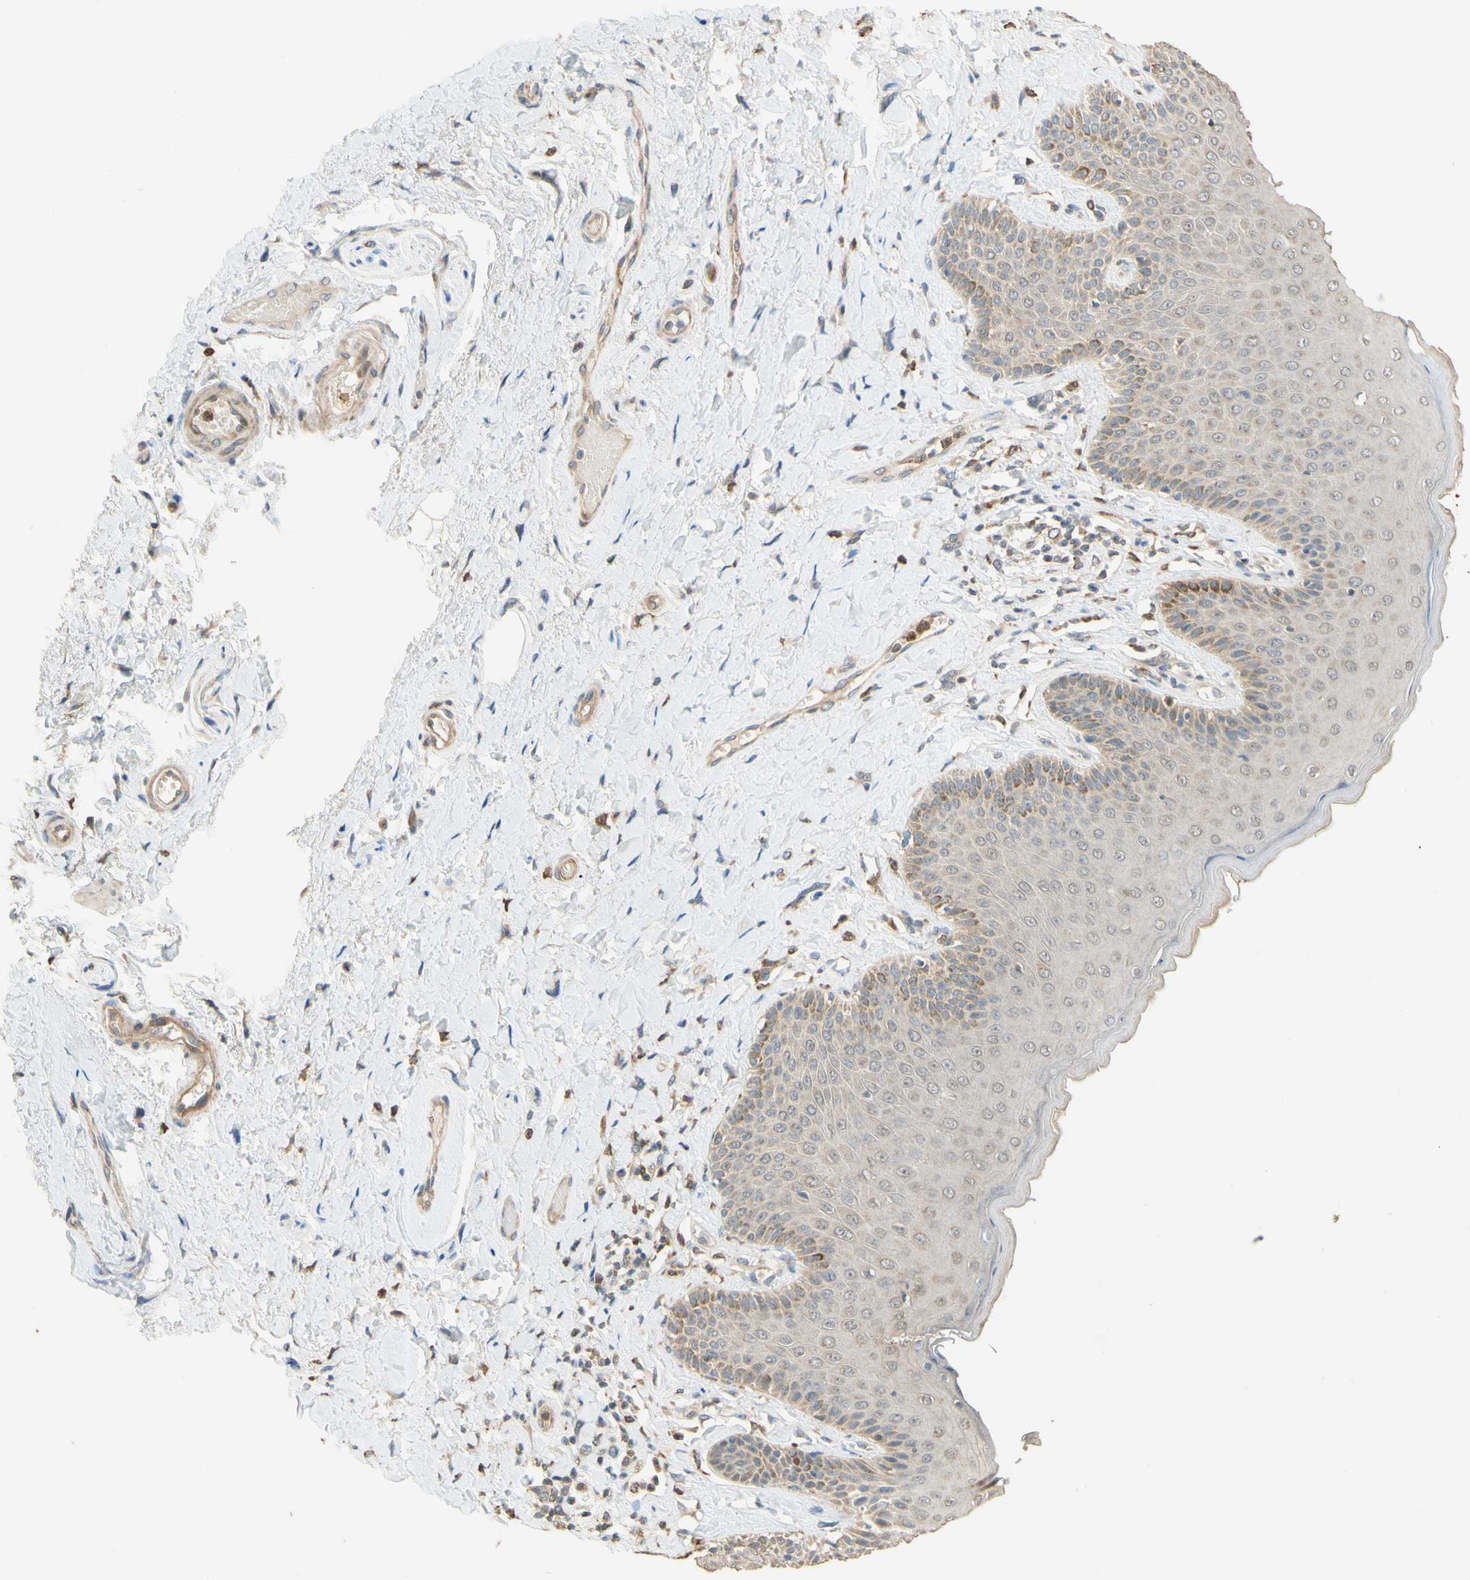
{"staining": {"intensity": "weak", "quantity": ">75%", "location": "cytoplasmic/membranous"}, "tissue": "skin", "cell_type": "Epidermal cells", "image_type": "normal", "snomed": [{"axis": "morphology", "description": "Normal tissue, NOS"}, {"axis": "topography", "description": "Anal"}], "caption": "Immunohistochemical staining of benign skin reveals >75% levels of weak cytoplasmic/membranous protein expression in approximately >75% of epidermal cells. The staining was performed using DAB (3,3'-diaminobenzidine), with brown indicating positive protein expression. Nuclei are stained blue with hematoxylin.", "gene": "GATA1", "patient": {"sex": "male", "age": 69}}